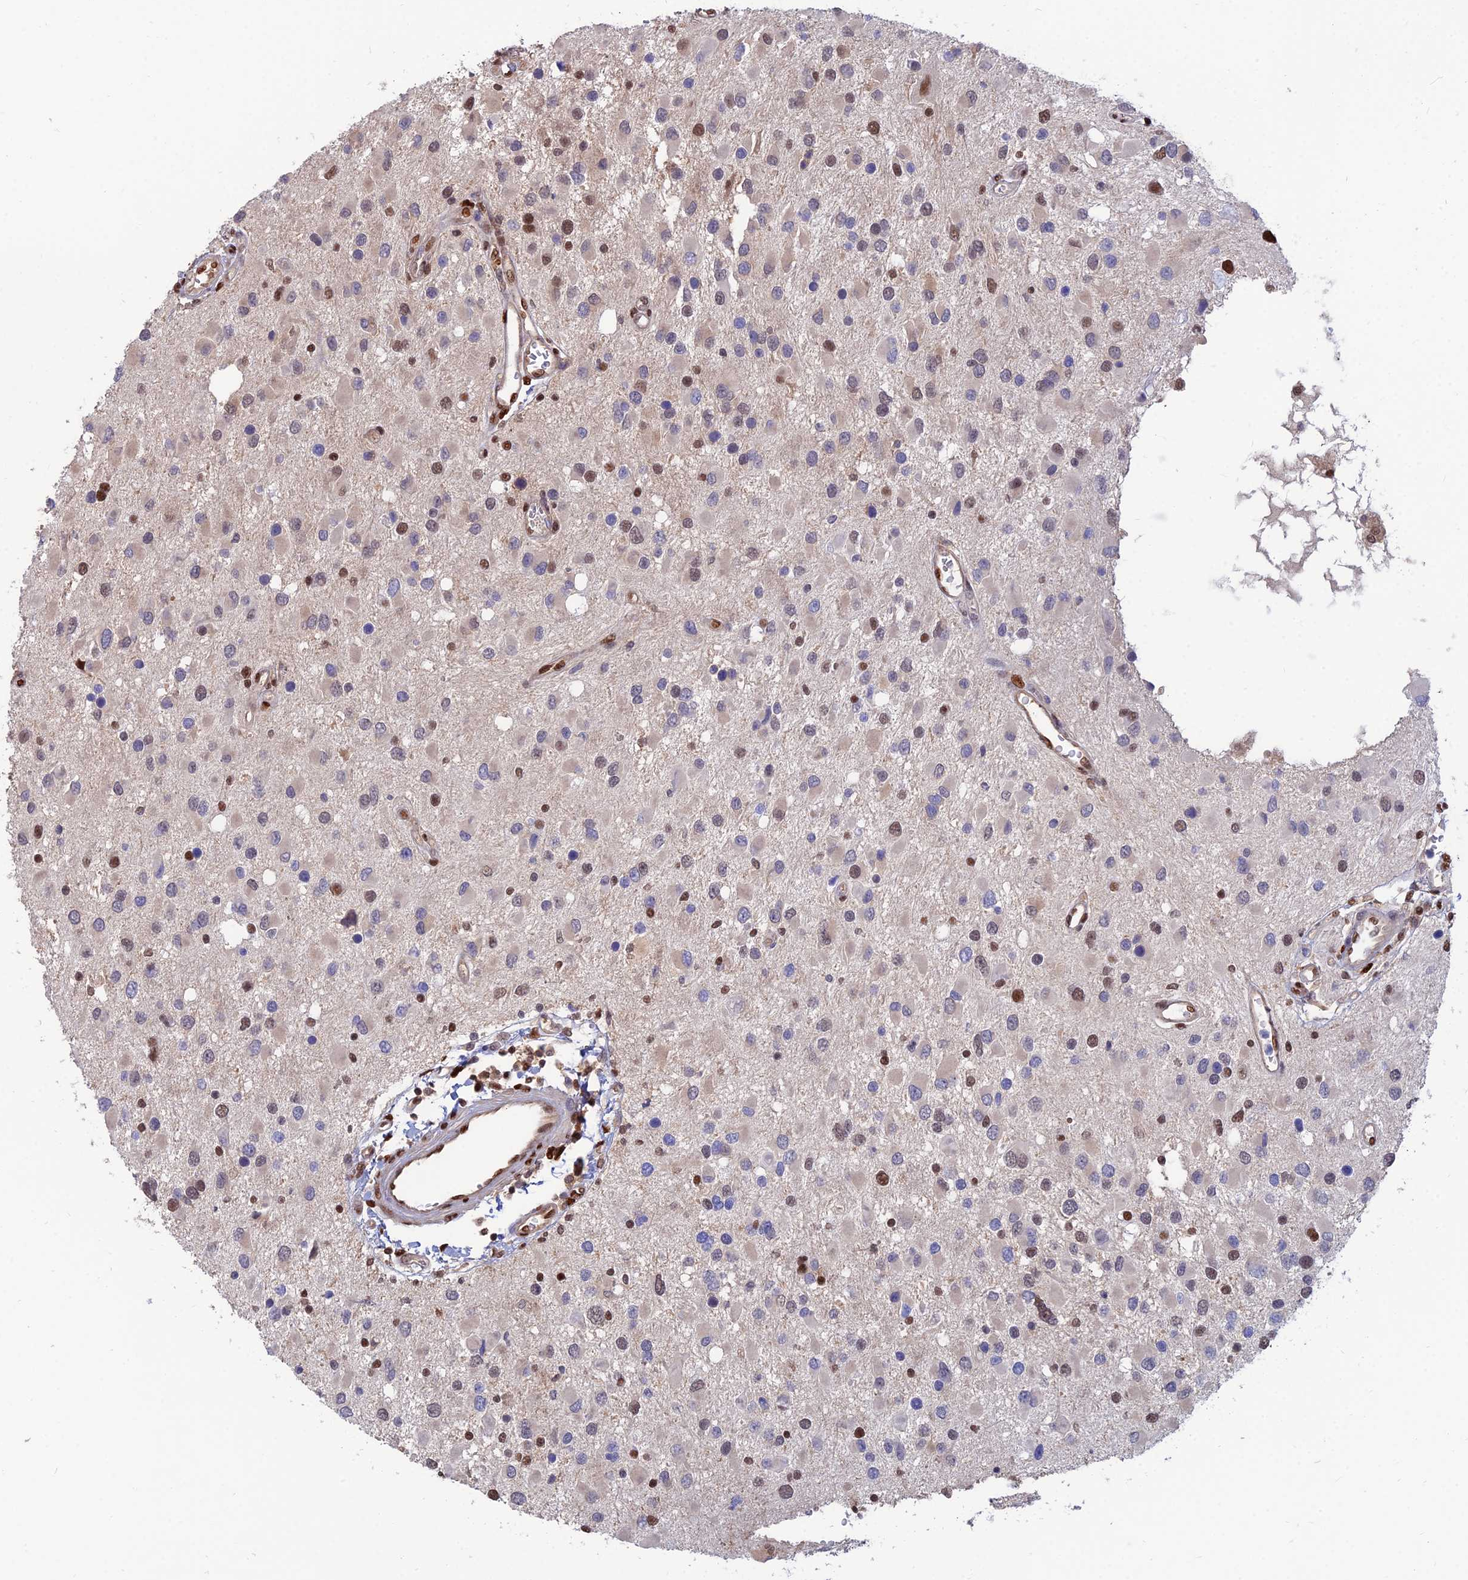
{"staining": {"intensity": "moderate", "quantity": "<25%", "location": "nuclear"}, "tissue": "glioma", "cell_type": "Tumor cells", "image_type": "cancer", "snomed": [{"axis": "morphology", "description": "Glioma, malignant, High grade"}, {"axis": "topography", "description": "Brain"}], "caption": "This is a micrograph of immunohistochemistry staining of glioma, which shows moderate staining in the nuclear of tumor cells.", "gene": "DNPEP", "patient": {"sex": "male", "age": 53}}